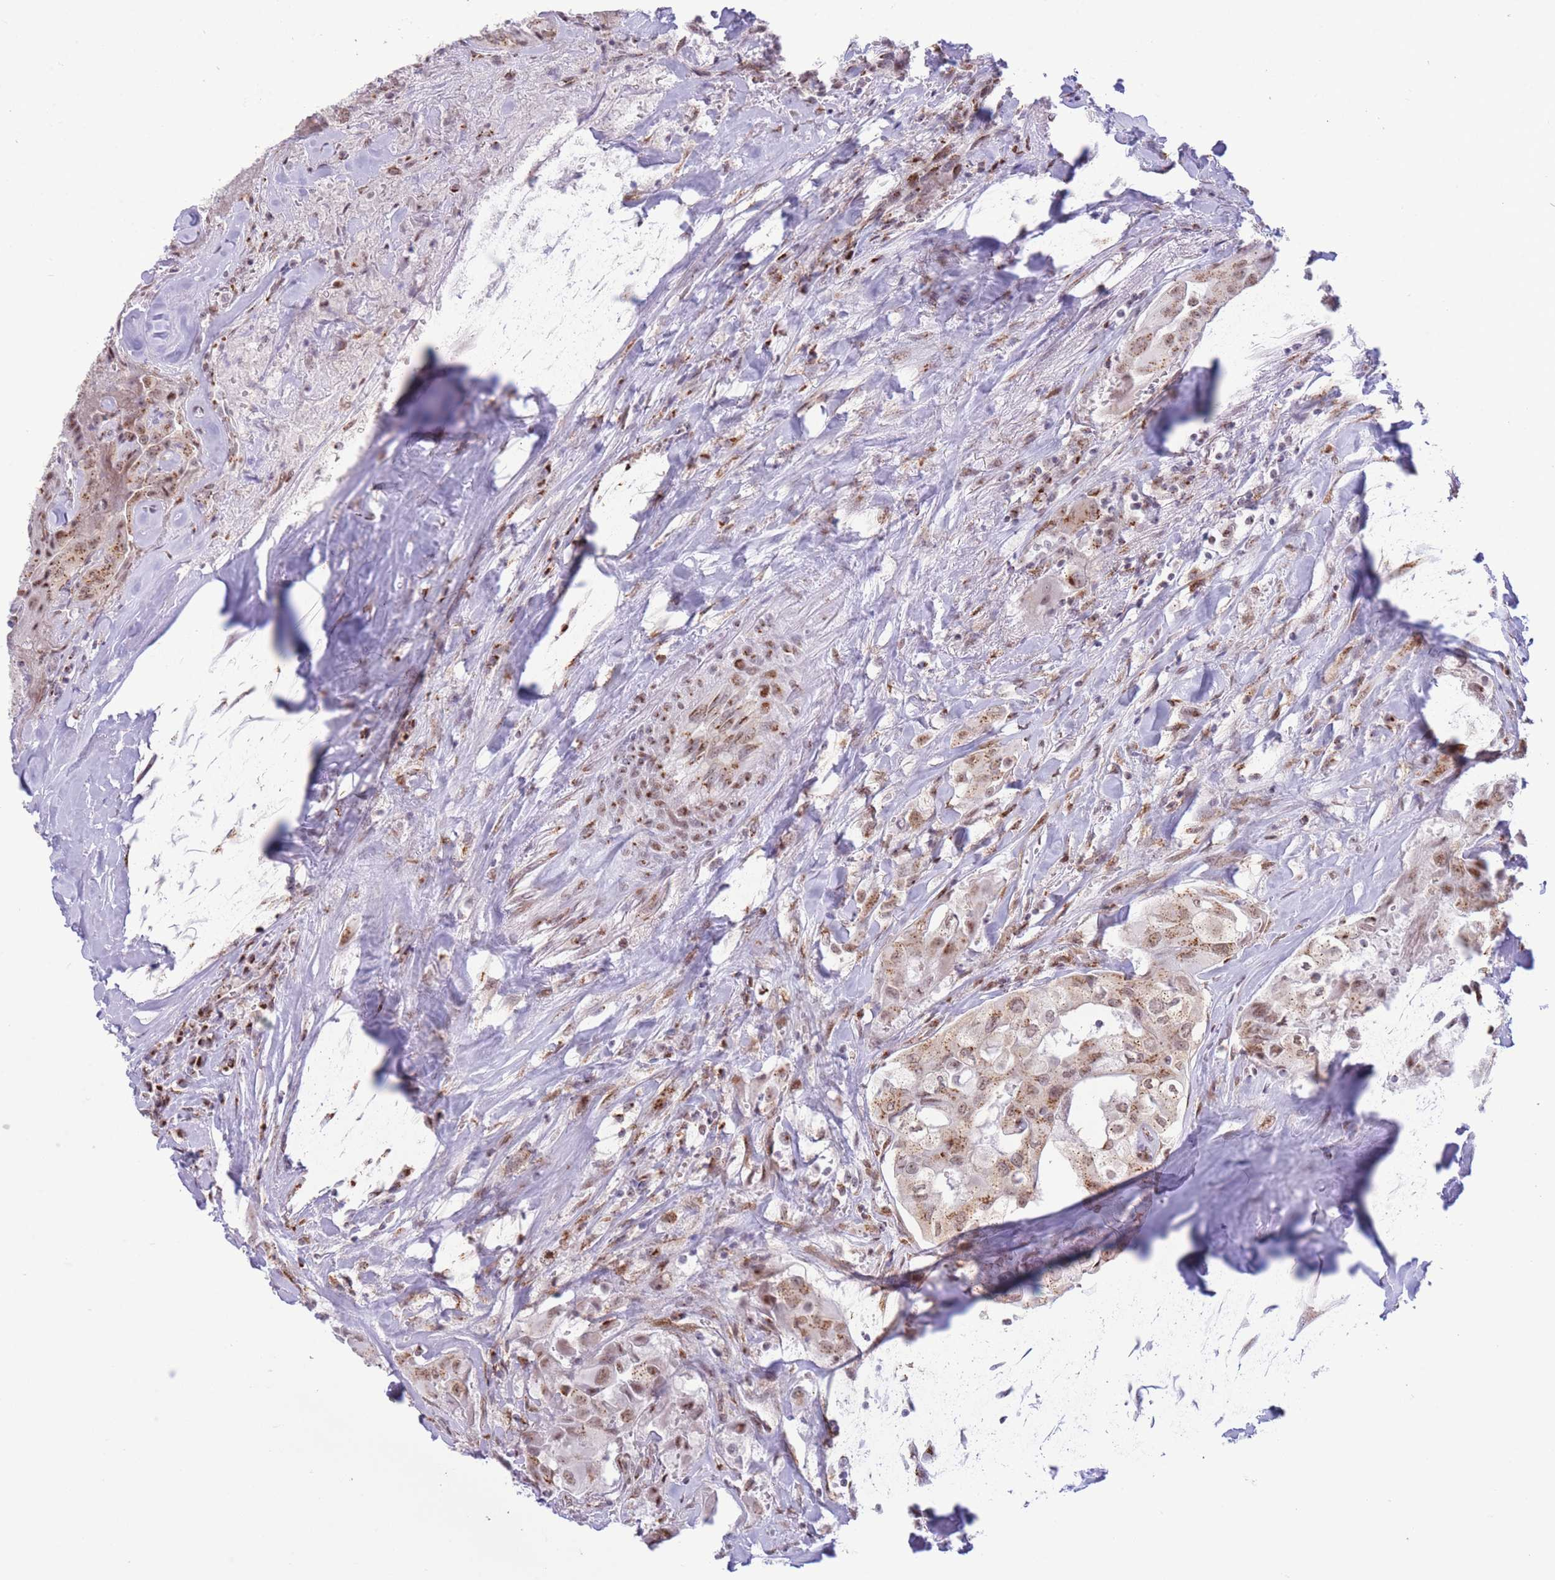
{"staining": {"intensity": "strong", "quantity": ">75%", "location": "cytoplasmic/membranous,nuclear"}, "tissue": "thyroid cancer", "cell_type": "Tumor cells", "image_type": "cancer", "snomed": [{"axis": "morphology", "description": "Normal tissue, NOS"}, {"axis": "morphology", "description": "Papillary adenocarcinoma, NOS"}, {"axis": "topography", "description": "Thyroid gland"}], "caption": "Protein staining displays strong cytoplasmic/membranous and nuclear staining in about >75% of tumor cells in thyroid cancer (papillary adenocarcinoma).", "gene": "INO80C", "patient": {"sex": "female", "age": 59}}